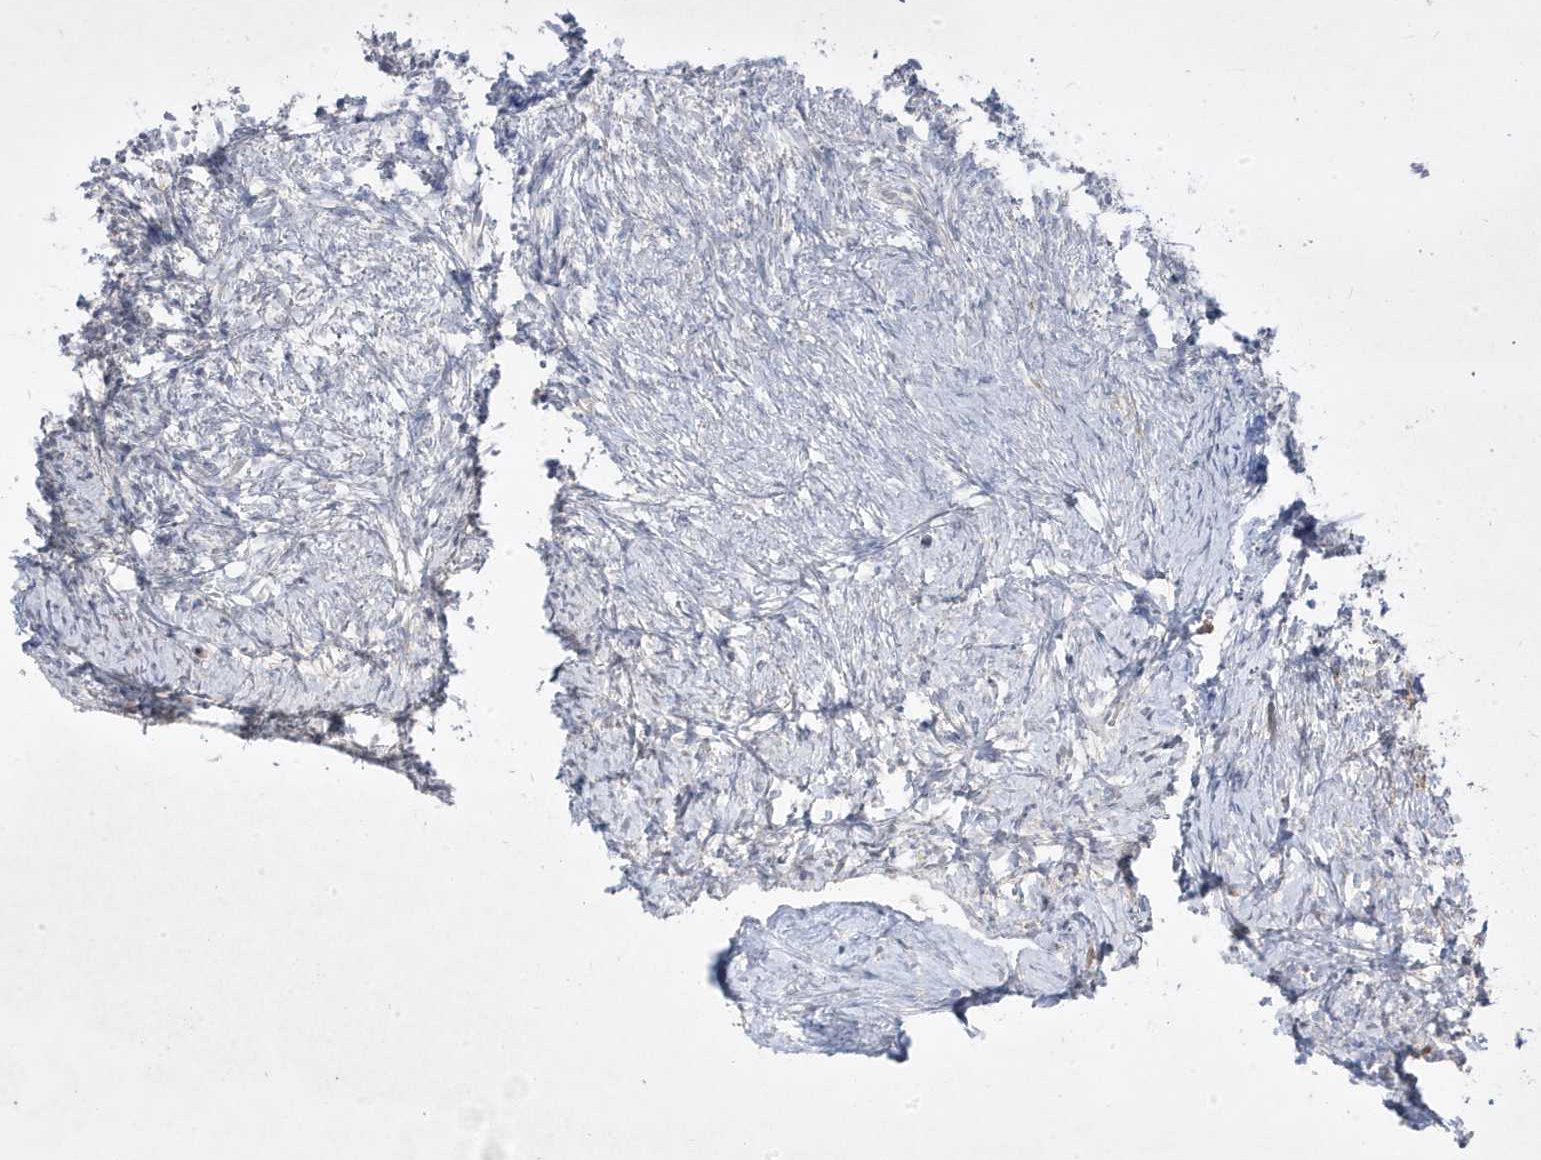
{"staining": {"intensity": "negative", "quantity": "none", "location": "none"}, "tissue": "ovary", "cell_type": "Ovarian stroma cells", "image_type": "normal", "snomed": [{"axis": "morphology", "description": "Normal tissue, NOS"}, {"axis": "topography", "description": "Ovary"}], "caption": "Immunohistochemistry (IHC) of unremarkable human ovary demonstrates no positivity in ovarian stroma cells.", "gene": "RGL4", "patient": {"sex": "female", "age": 41}}